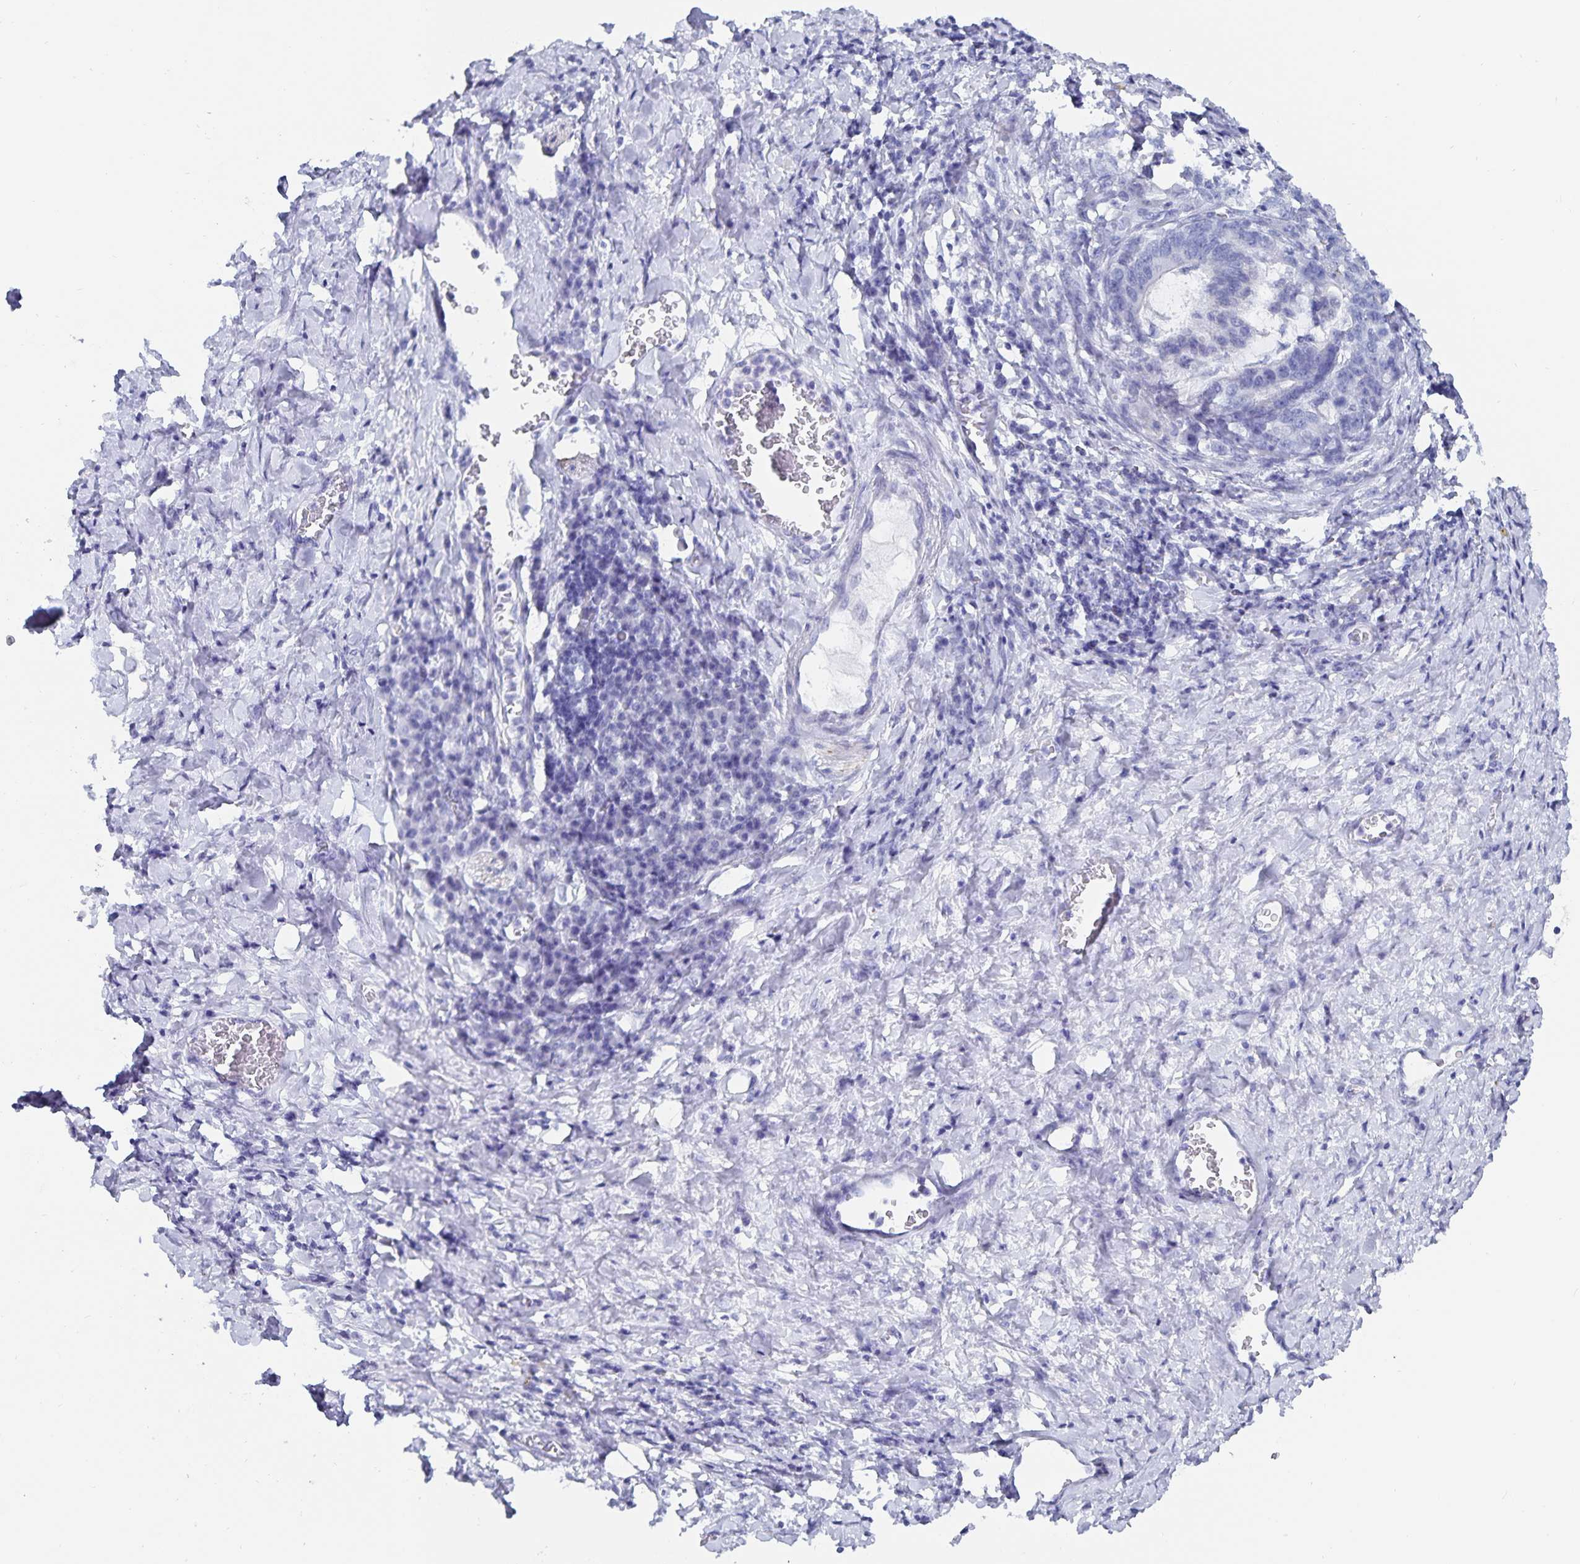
{"staining": {"intensity": "negative", "quantity": "none", "location": "none"}, "tissue": "stomach cancer", "cell_type": "Tumor cells", "image_type": "cancer", "snomed": [{"axis": "morphology", "description": "Normal tissue, NOS"}, {"axis": "morphology", "description": "Adenocarcinoma, NOS"}, {"axis": "topography", "description": "Stomach"}], "caption": "Tumor cells show no significant staining in stomach adenocarcinoma. (DAB (3,3'-diaminobenzidine) immunohistochemistry (IHC) visualized using brightfield microscopy, high magnification).", "gene": "C19orf73", "patient": {"sex": "female", "age": 64}}